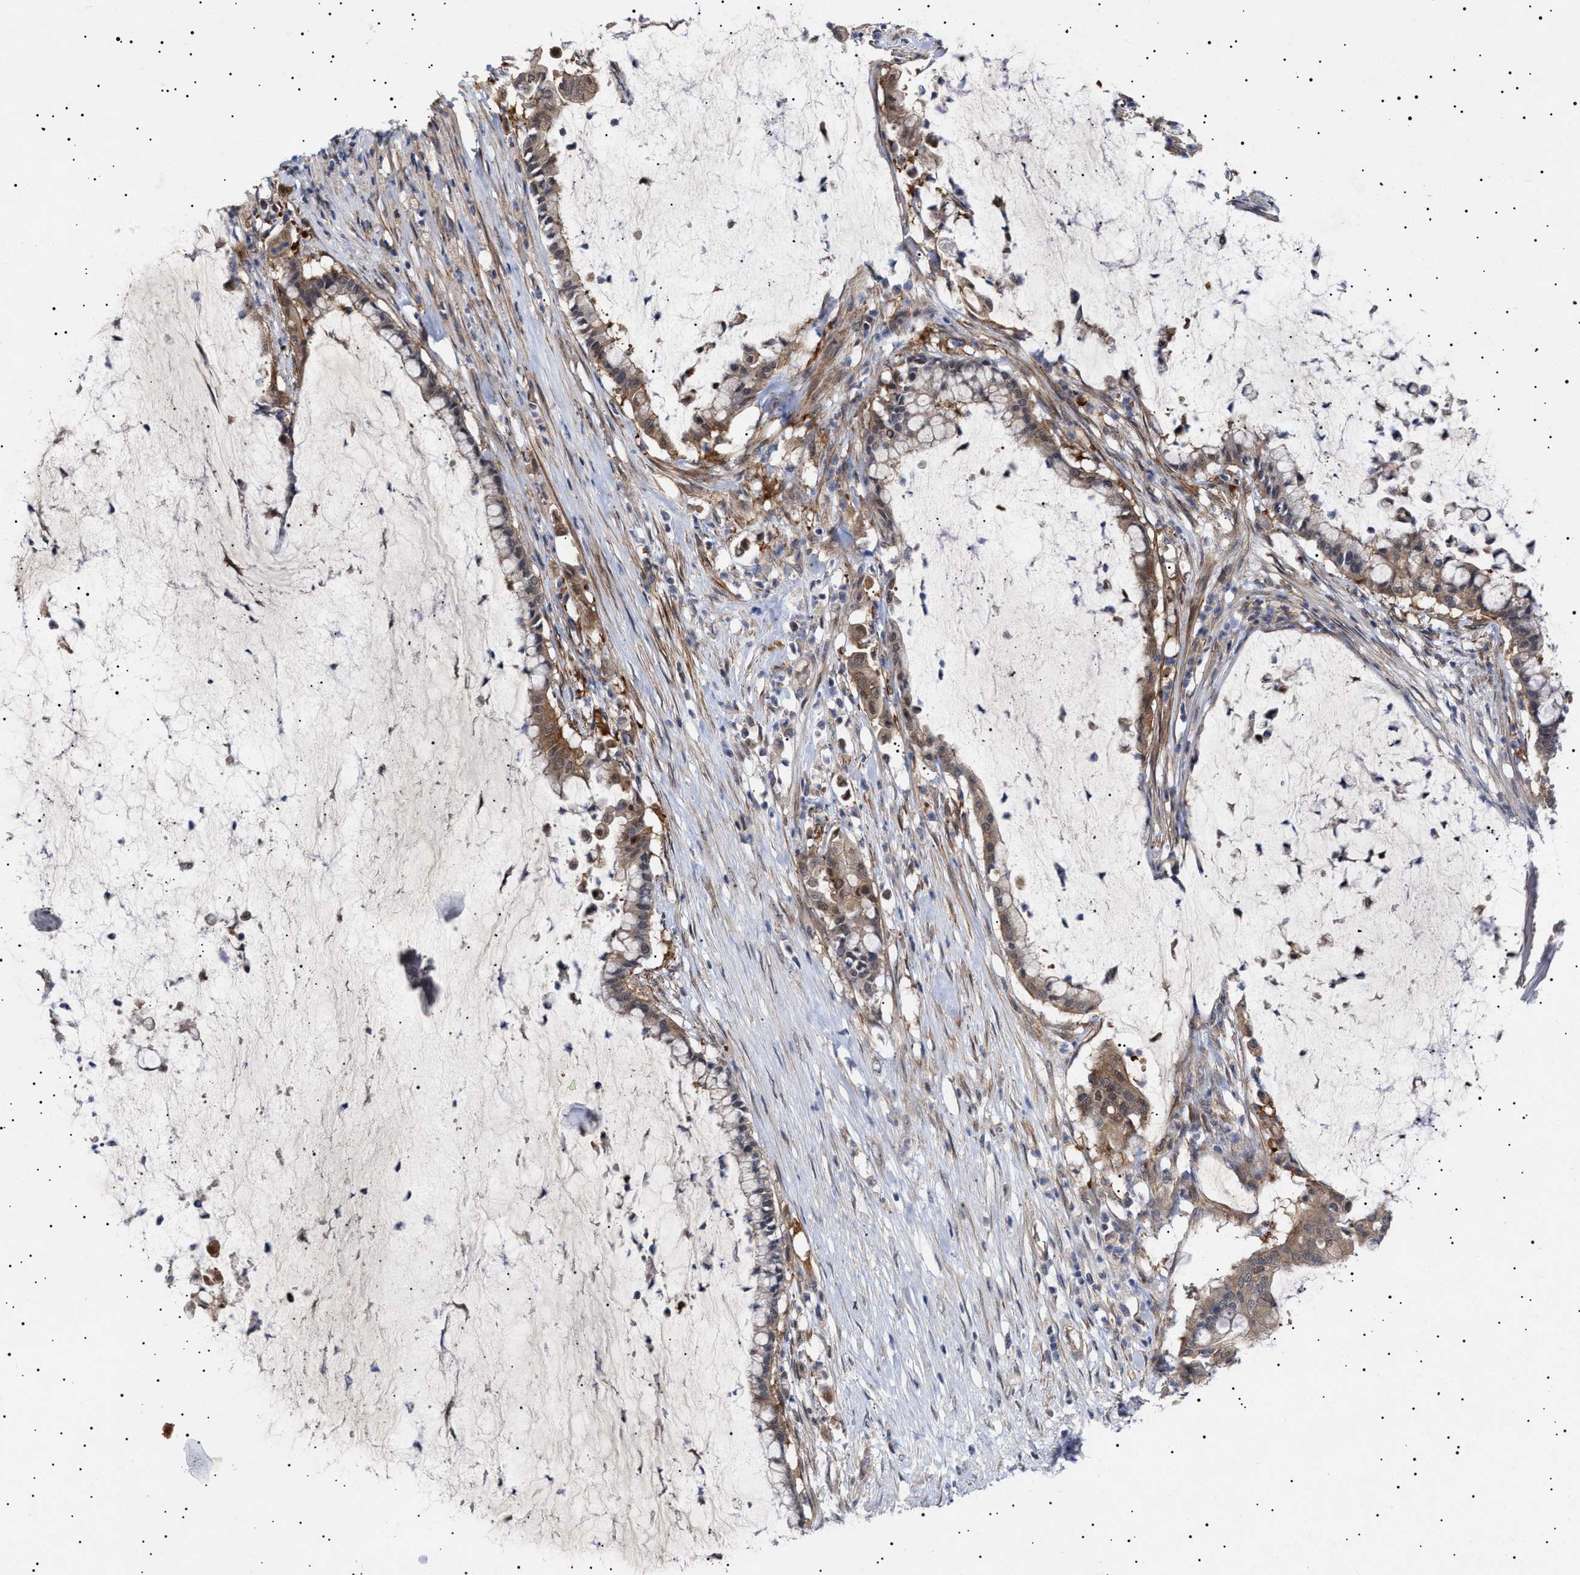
{"staining": {"intensity": "moderate", "quantity": ">75%", "location": "cytoplasmic/membranous"}, "tissue": "pancreatic cancer", "cell_type": "Tumor cells", "image_type": "cancer", "snomed": [{"axis": "morphology", "description": "Adenocarcinoma, NOS"}, {"axis": "topography", "description": "Pancreas"}], "caption": "The photomicrograph shows a brown stain indicating the presence of a protein in the cytoplasmic/membranous of tumor cells in pancreatic adenocarcinoma.", "gene": "NPLOC4", "patient": {"sex": "male", "age": 41}}